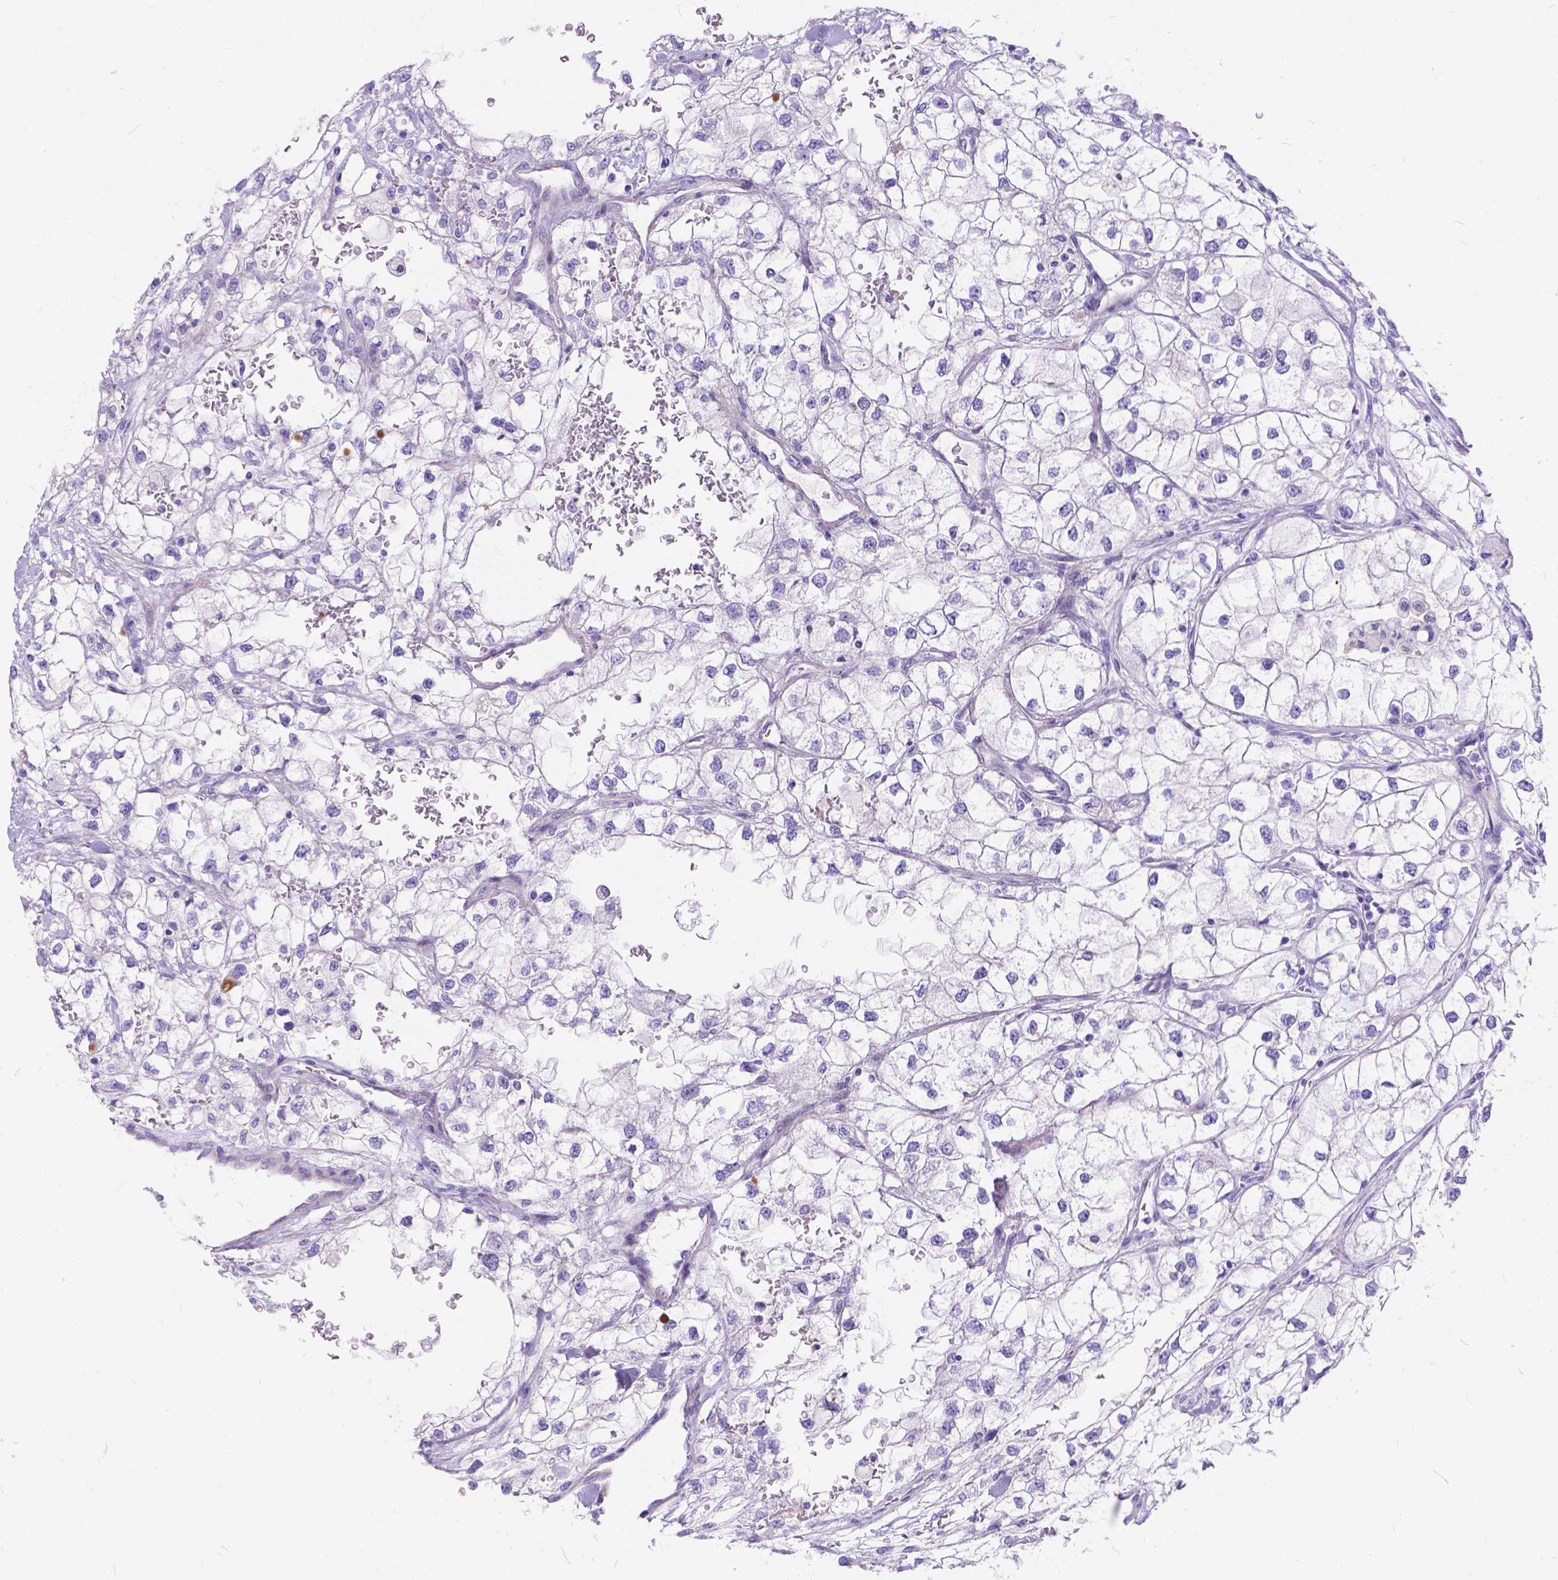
{"staining": {"intensity": "negative", "quantity": "none", "location": "none"}, "tissue": "renal cancer", "cell_type": "Tumor cells", "image_type": "cancer", "snomed": [{"axis": "morphology", "description": "Adenocarcinoma, NOS"}, {"axis": "topography", "description": "Kidney"}], "caption": "Renal cancer (adenocarcinoma) was stained to show a protein in brown. There is no significant positivity in tumor cells.", "gene": "KLHL10", "patient": {"sex": "male", "age": 59}}